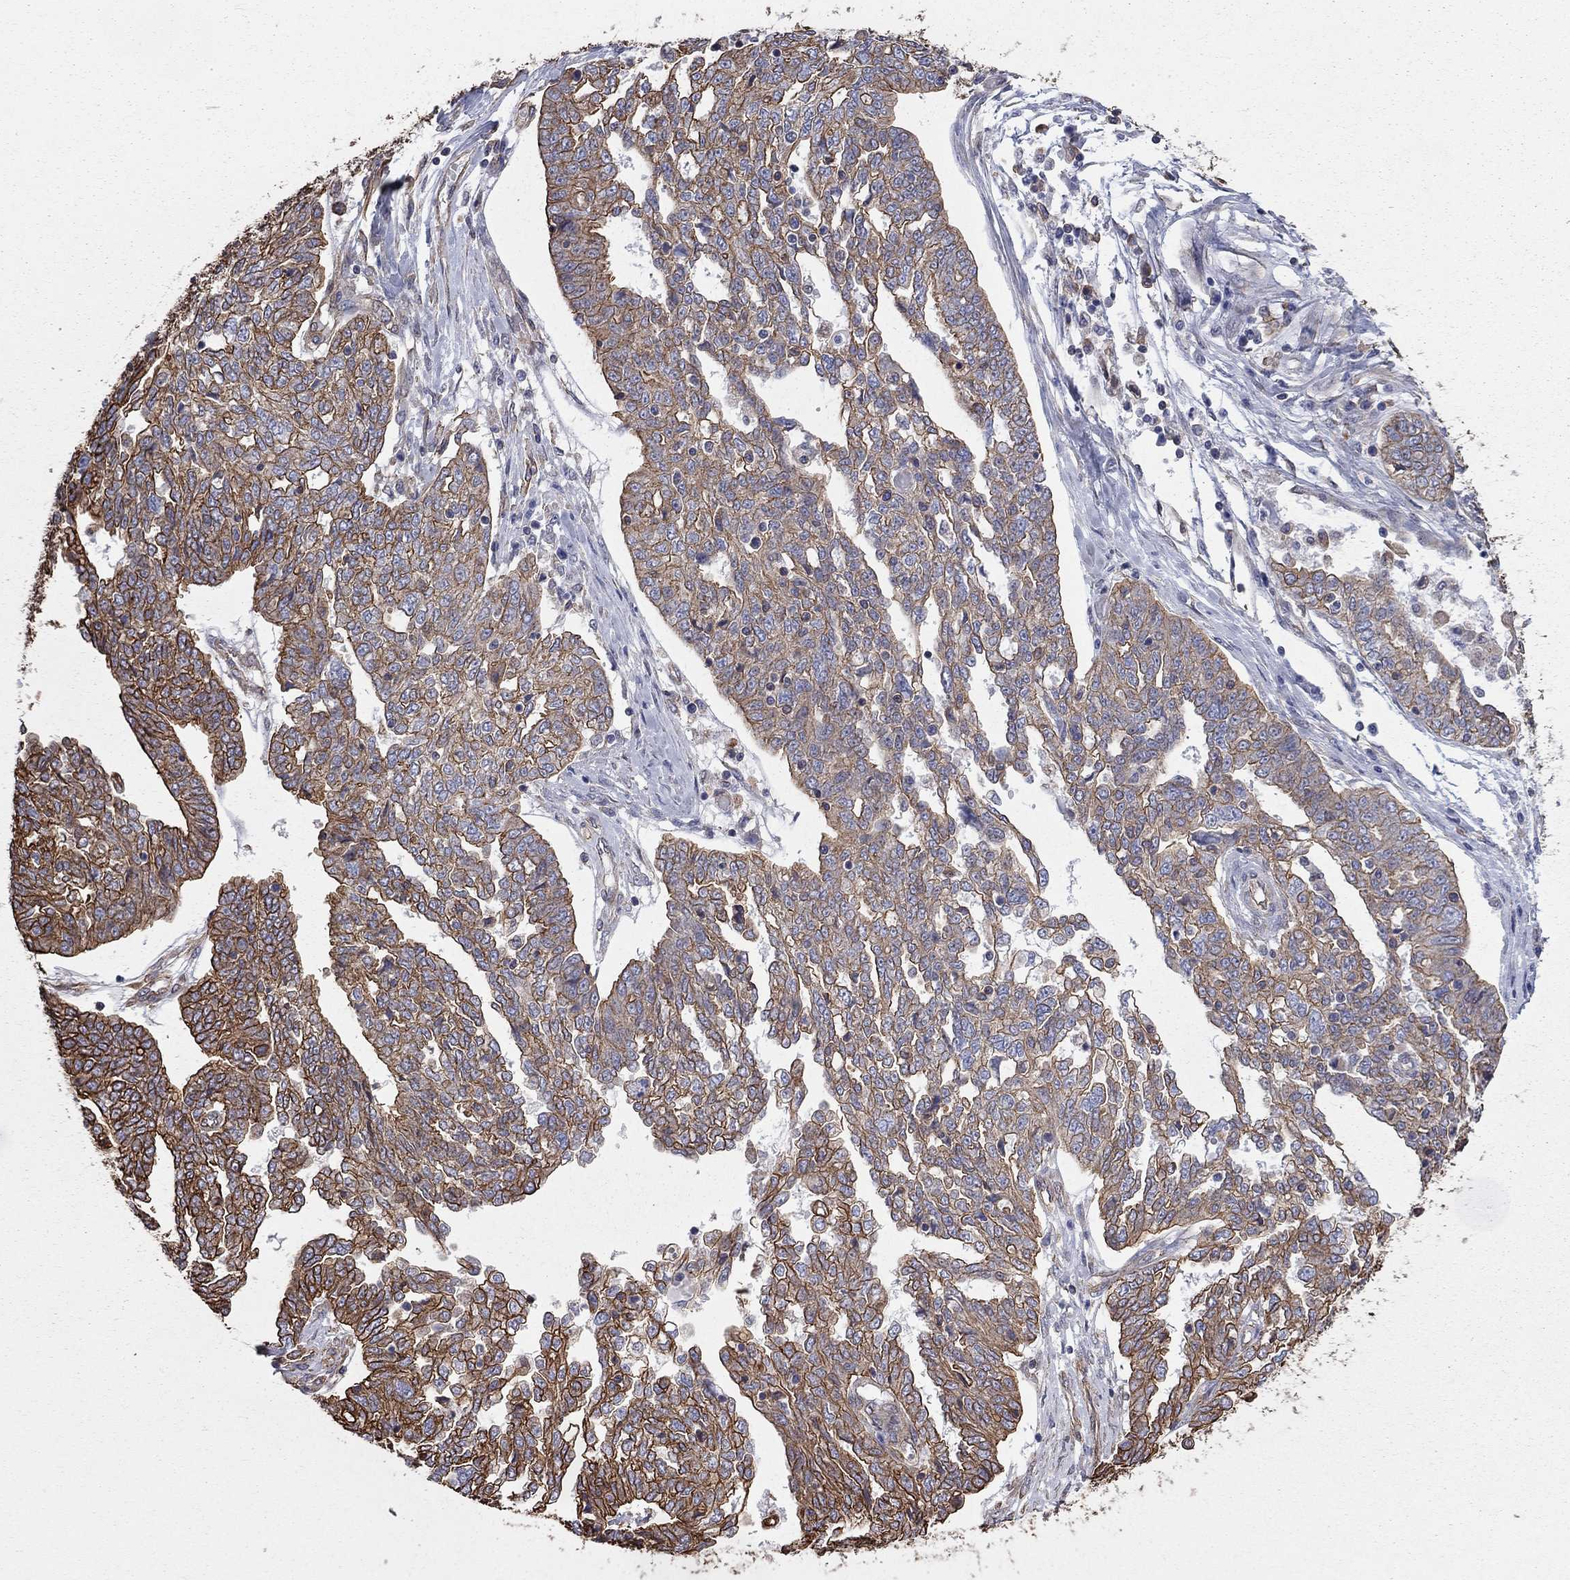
{"staining": {"intensity": "strong", "quantity": "25%-75%", "location": "cytoplasmic/membranous"}, "tissue": "ovarian cancer", "cell_type": "Tumor cells", "image_type": "cancer", "snomed": [{"axis": "morphology", "description": "Cystadenocarcinoma, serous, NOS"}, {"axis": "topography", "description": "Ovary"}], "caption": "About 25%-75% of tumor cells in ovarian serous cystadenocarcinoma reveal strong cytoplasmic/membranous protein staining as visualized by brown immunohistochemical staining.", "gene": "BICDL2", "patient": {"sex": "female", "age": 67}}